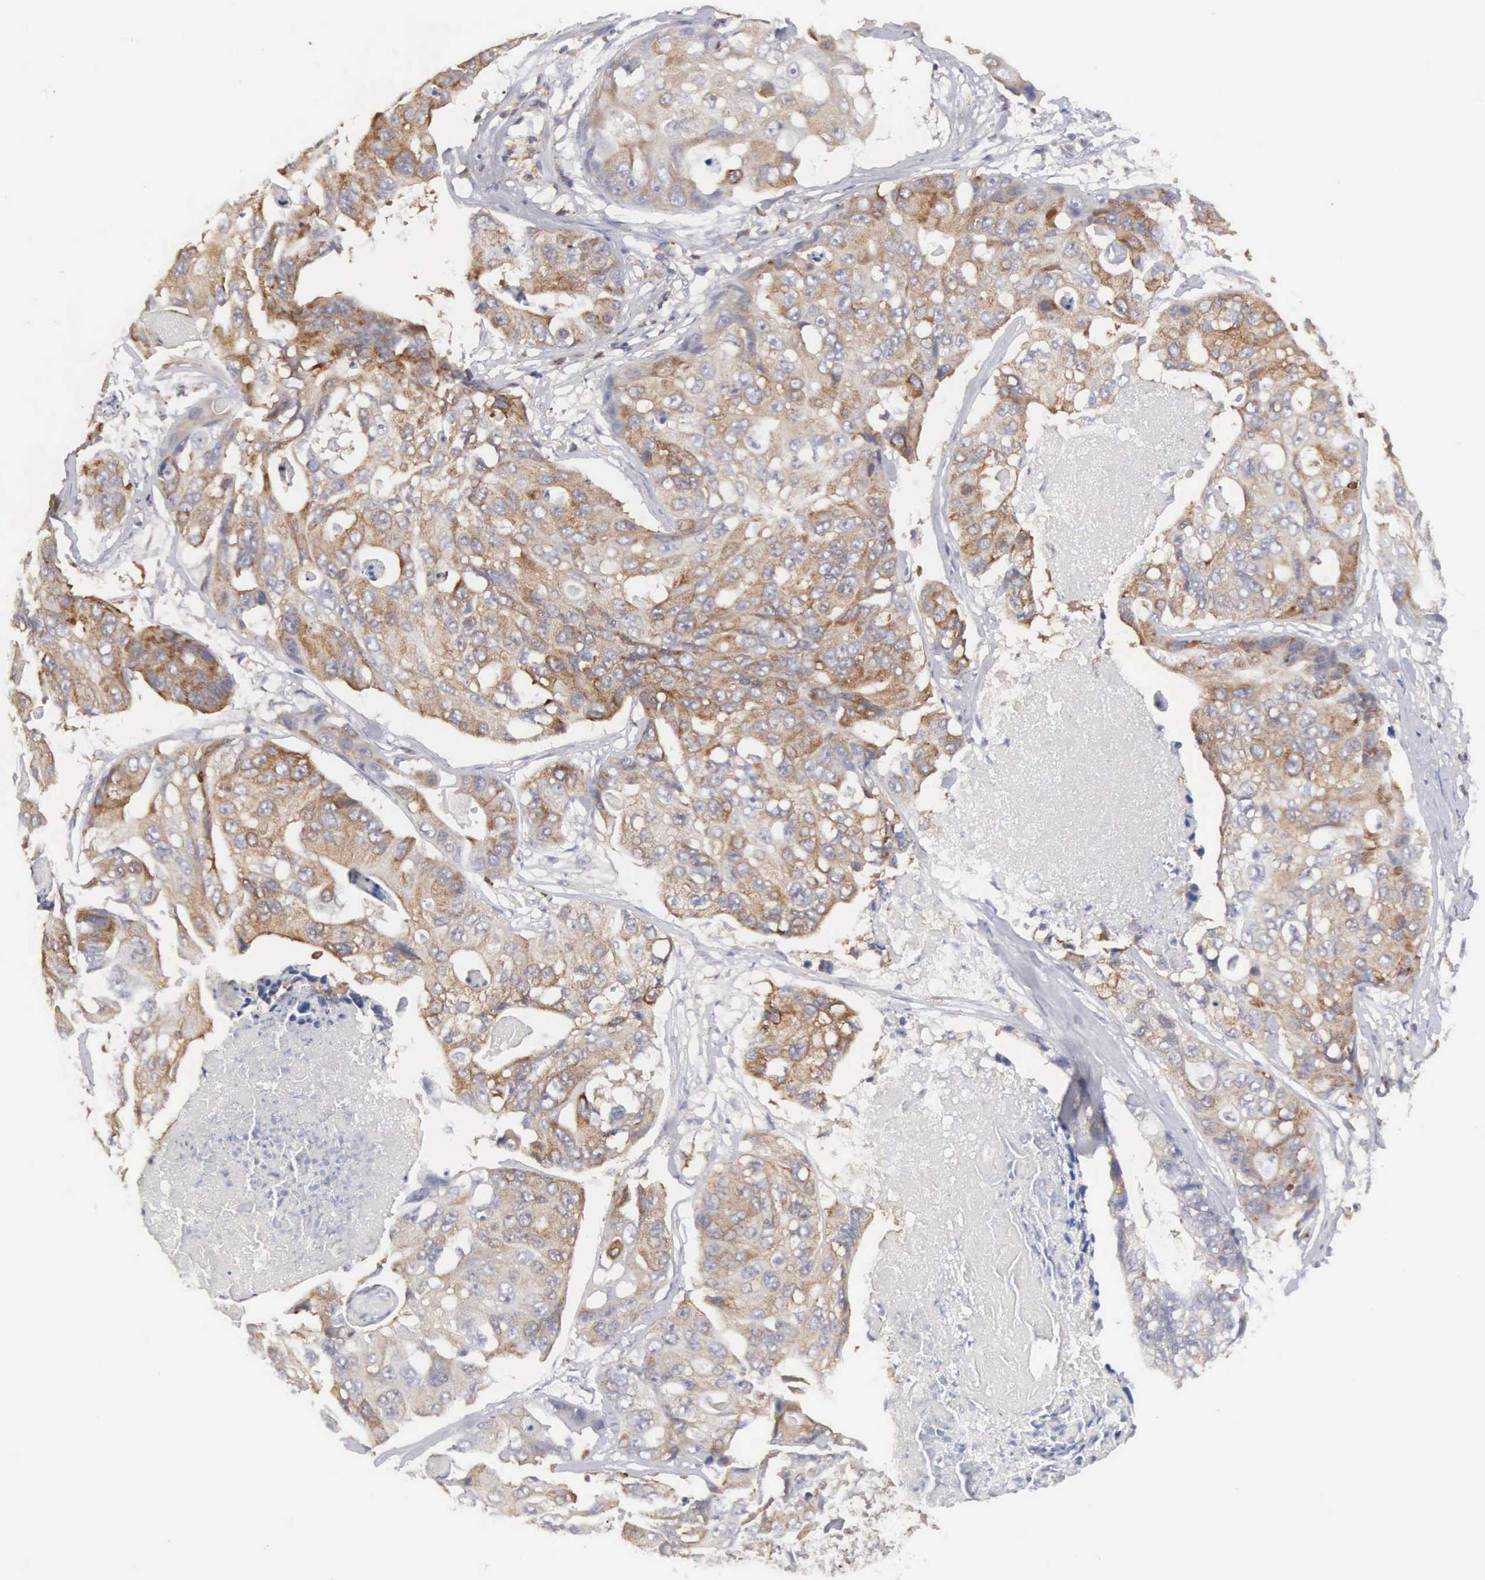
{"staining": {"intensity": "weak", "quantity": "25%-75%", "location": "cytoplasmic/membranous"}, "tissue": "prostate cancer", "cell_type": "Tumor cells", "image_type": "cancer", "snomed": [{"axis": "morphology", "description": "Adenocarcinoma, Low grade"}, {"axis": "topography", "description": "Prostate"}], "caption": "Protein staining of prostate adenocarcinoma (low-grade) tissue reveals weak cytoplasmic/membranous expression in approximately 25%-75% of tumor cells. The staining was performed using DAB, with brown indicating positive protein expression. Nuclei are stained blue with hematoxylin.", "gene": "SH3BP1", "patient": {"sex": "male", "age": 71}}